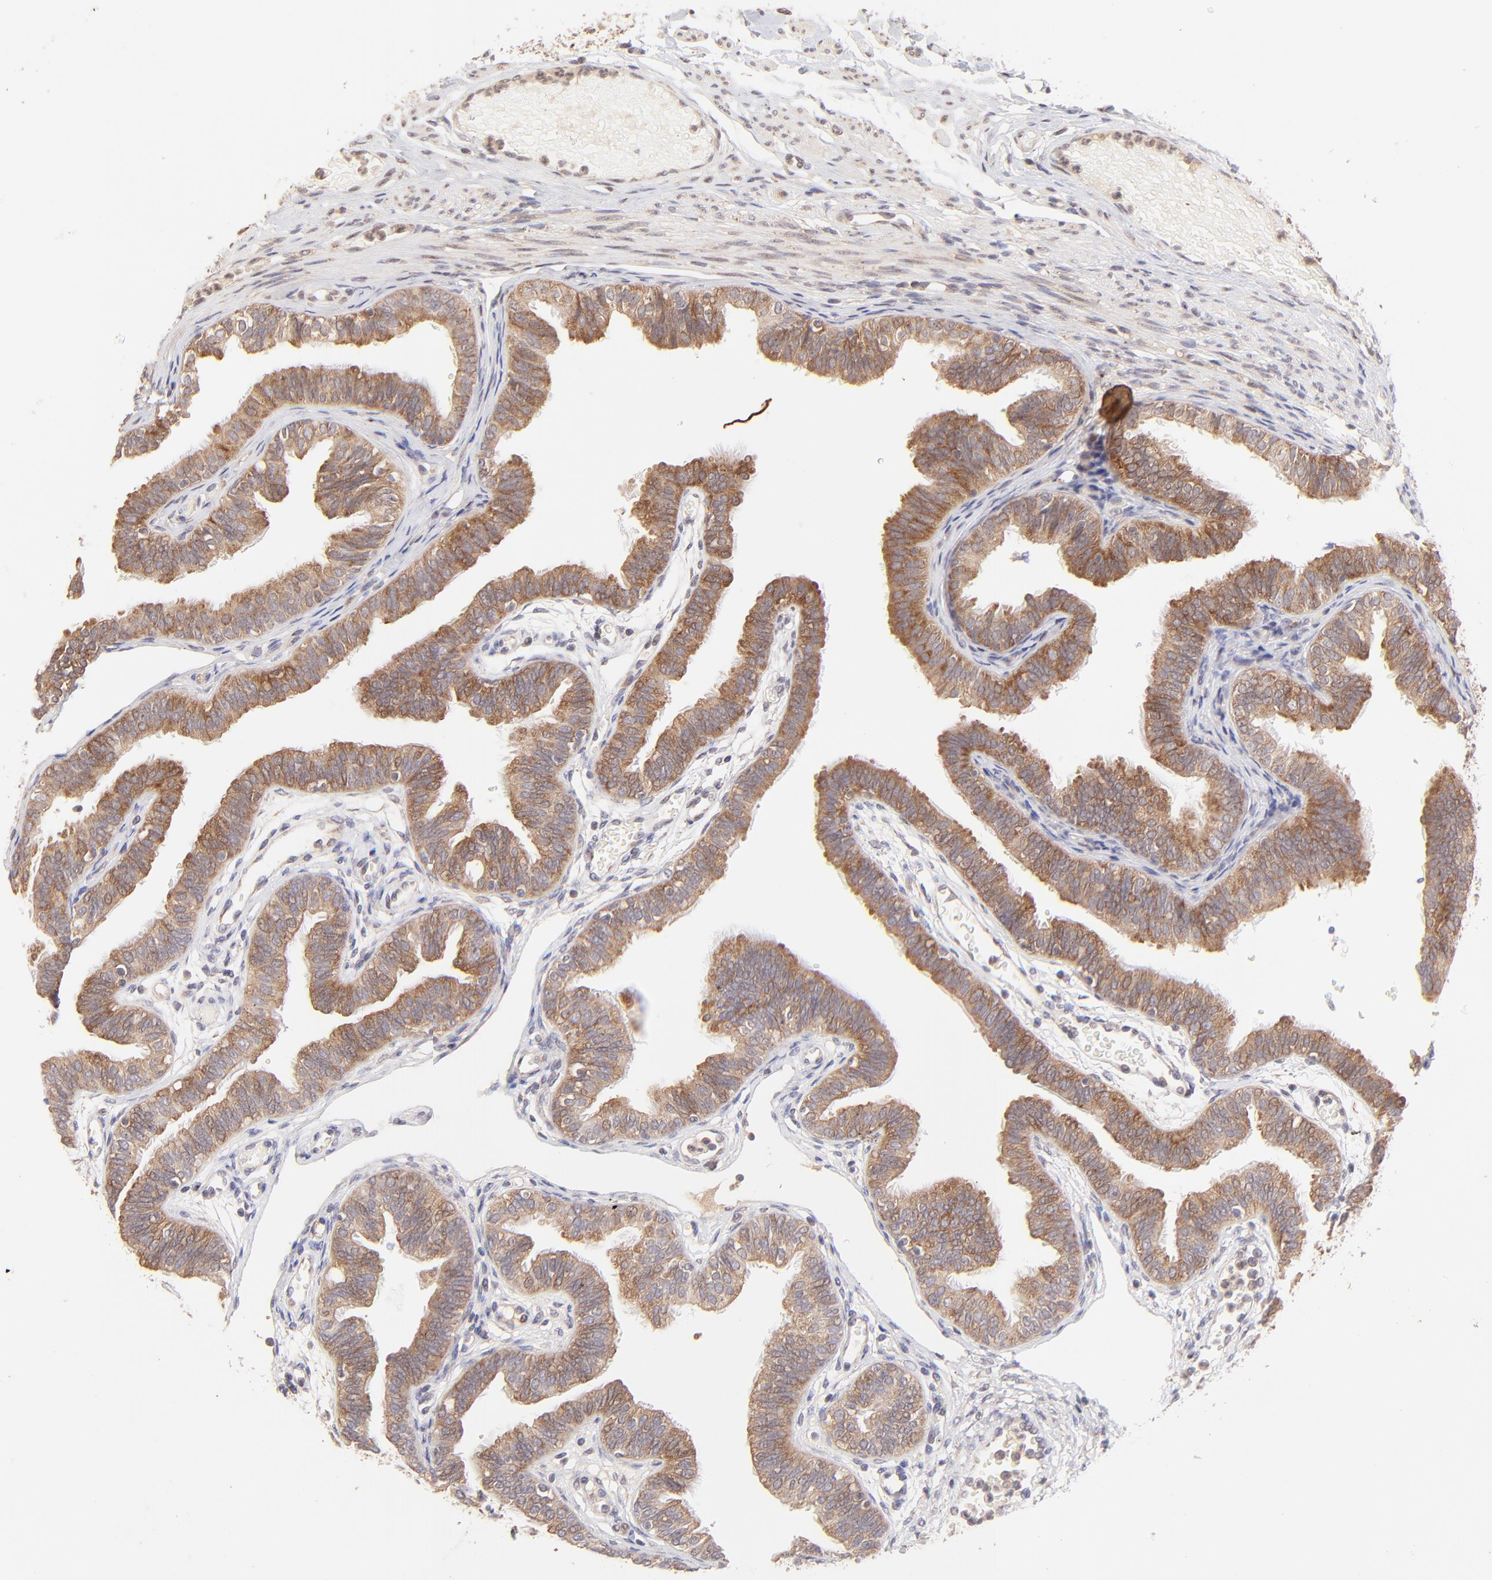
{"staining": {"intensity": "moderate", "quantity": ">75%", "location": "cytoplasmic/membranous"}, "tissue": "fallopian tube", "cell_type": "Glandular cells", "image_type": "normal", "snomed": [{"axis": "morphology", "description": "Normal tissue, NOS"}, {"axis": "morphology", "description": "Dermoid, NOS"}, {"axis": "topography", "description": "Fallopian tube"}], "caption": "Fallopian tube stained for a protein (brown) displays moderate cytoplasmic/membranous positive positivity in approximately >75% of glandular cells.", "gene": "TNRC6B", "patient": {"sex": "female", "age": 33}}